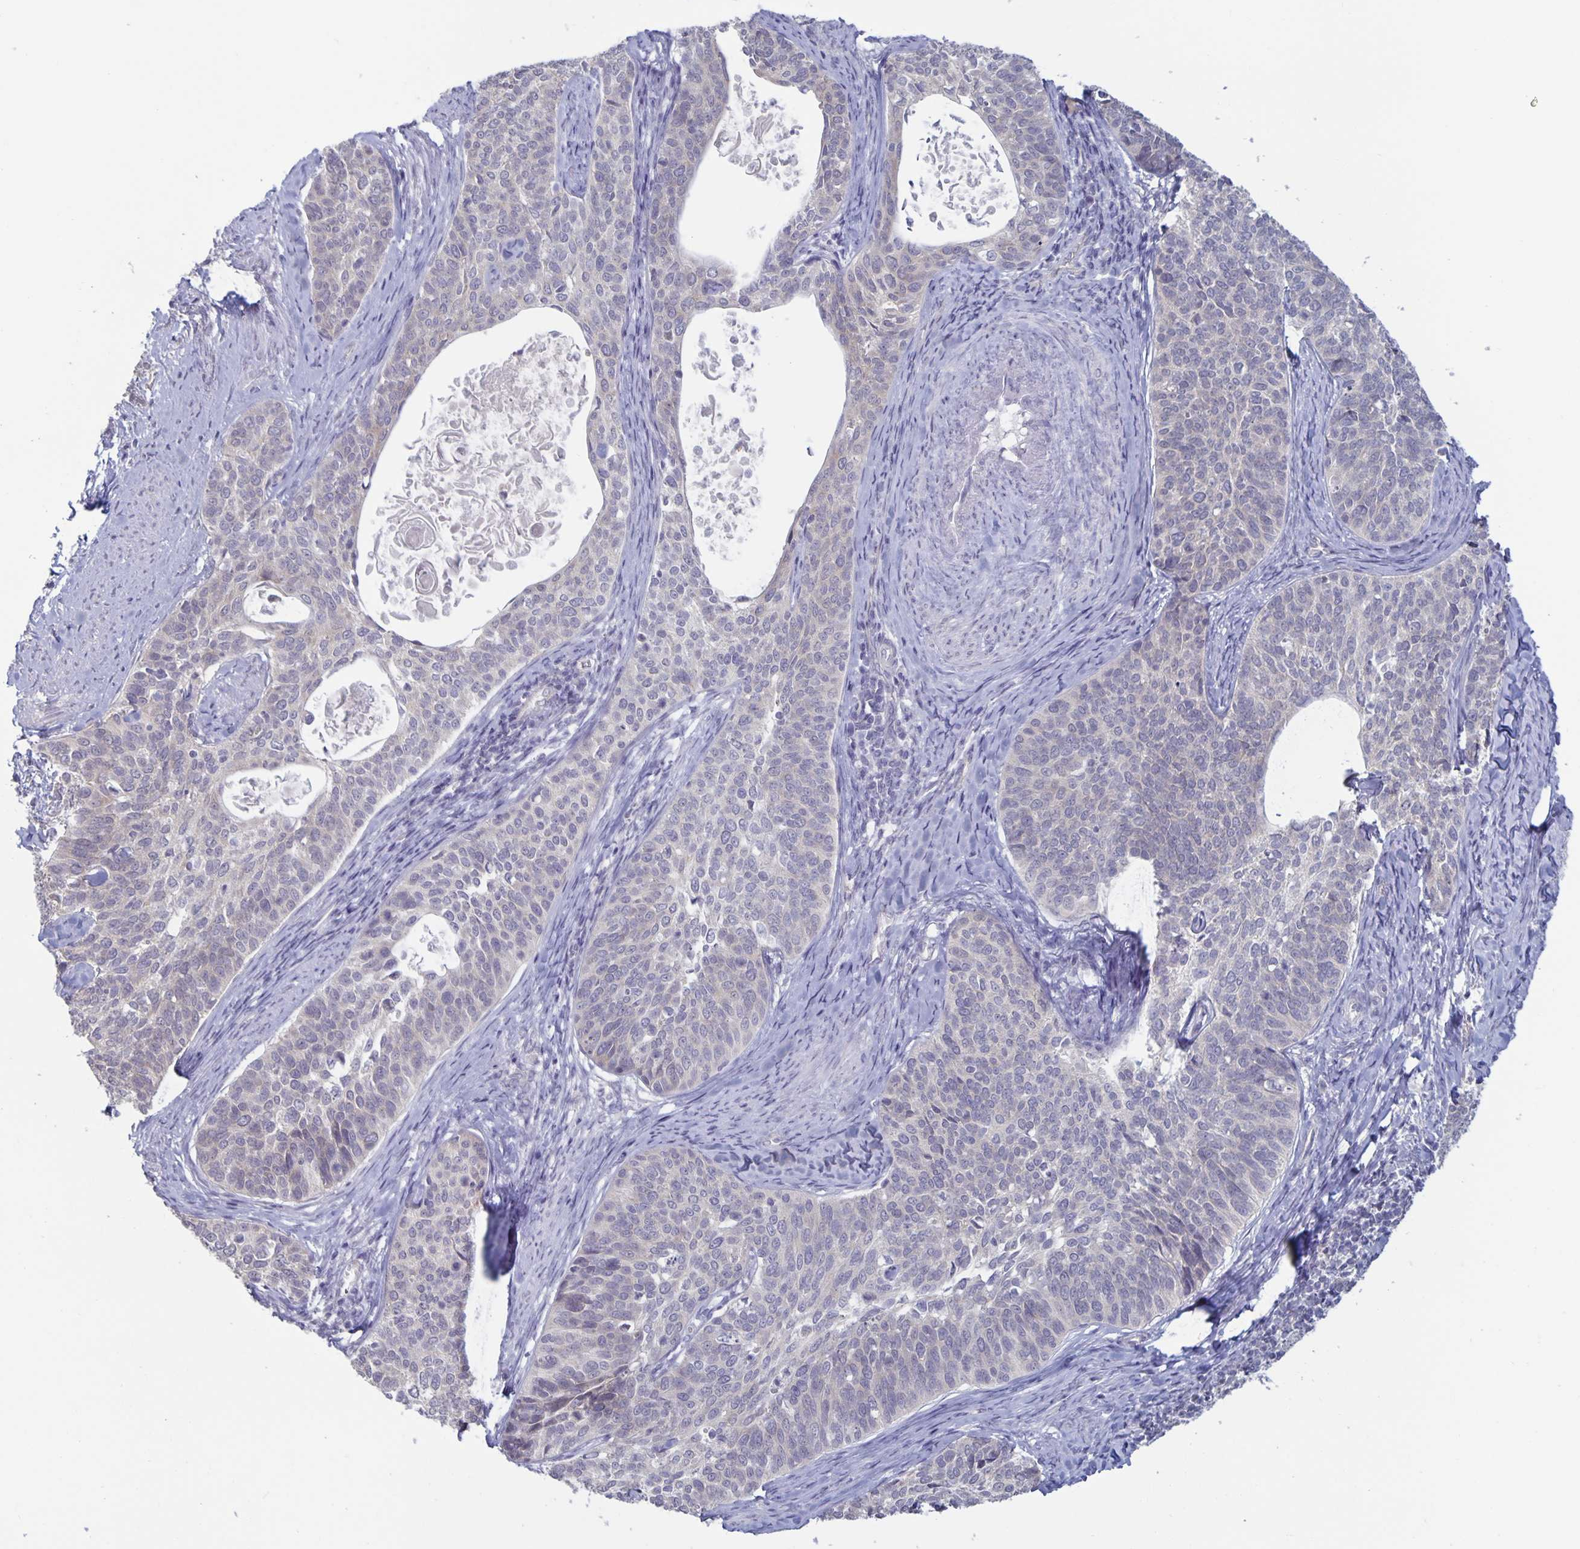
{"staining": {"intensity": "negative", "quantity": "none", "location": "none"}, "tissue": "cervical cancer", "cell_type": "Tumor cells", "image_type": "cancer", "snomed": [{"axis": "morphology", "description": "Squamous cell carcinoma, NOS"}, {"axis": "topography", "description": "Cervix"}], "caption": "The IHC photomicrograph has no significant expression in tumor cells of squamous cell carcinoma (cervical) tissue.", "gene": "PLCB3", "patient": {"sex": "female", "age": 69}}